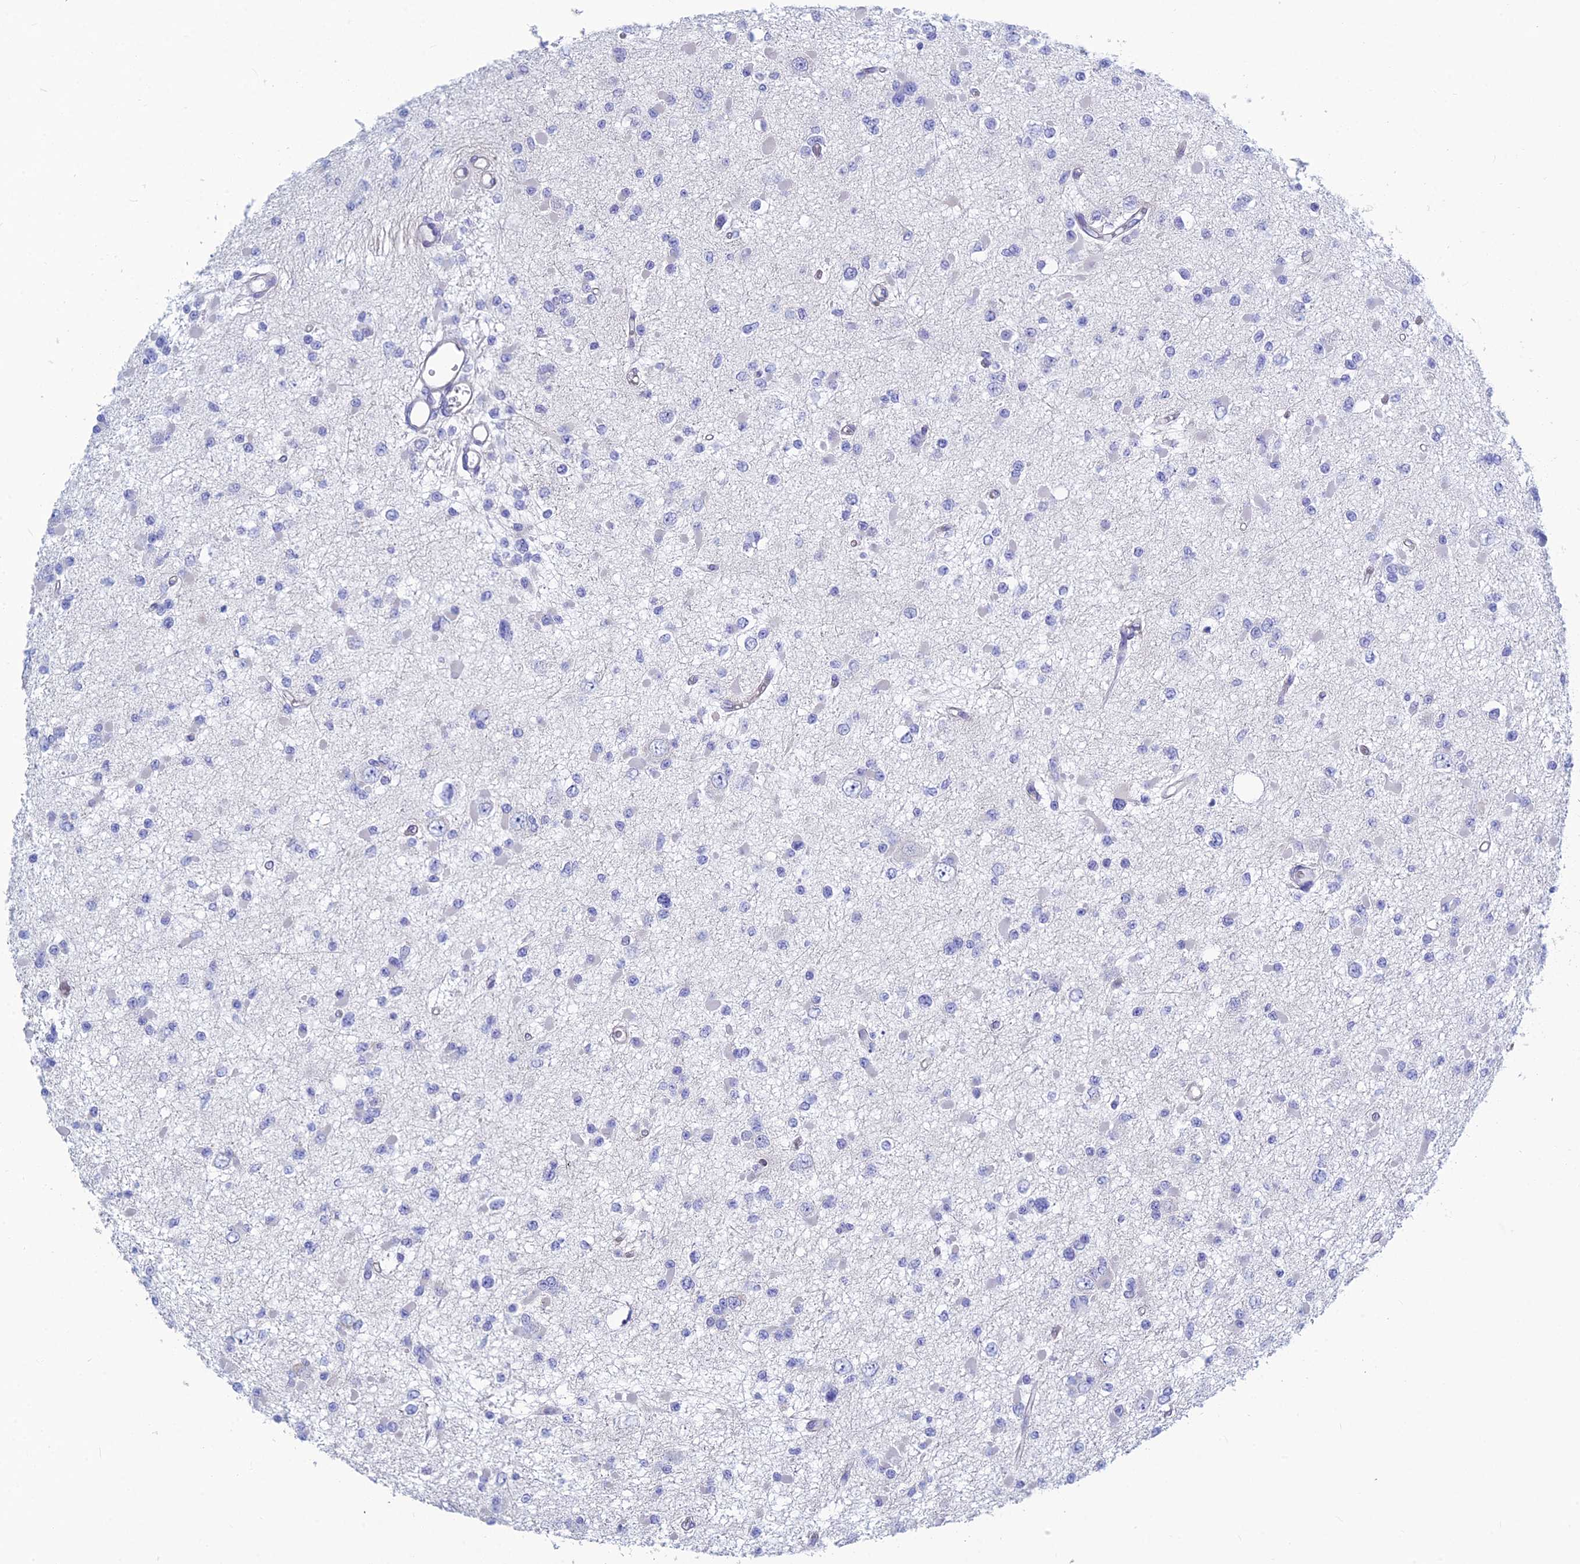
{"staining": {"intensity": "negative", "quantity": "none", "location": "none"}, "tissue": "glioma", "cell_type": "Tumor cells", "image_type": "cancer", "snomed": [{"axis": "morphology", "description": "Glioma, malignant, Low grade"}, {"axis": "topography", "description": "Brain"}], "caption": "DAB immunohistochemical staining of malignant glioma (low-grade) exhibits no significant positivity in tumor cells.", "gene": "PCDHA8", "patient": {"sex": "female", "age": 22}}